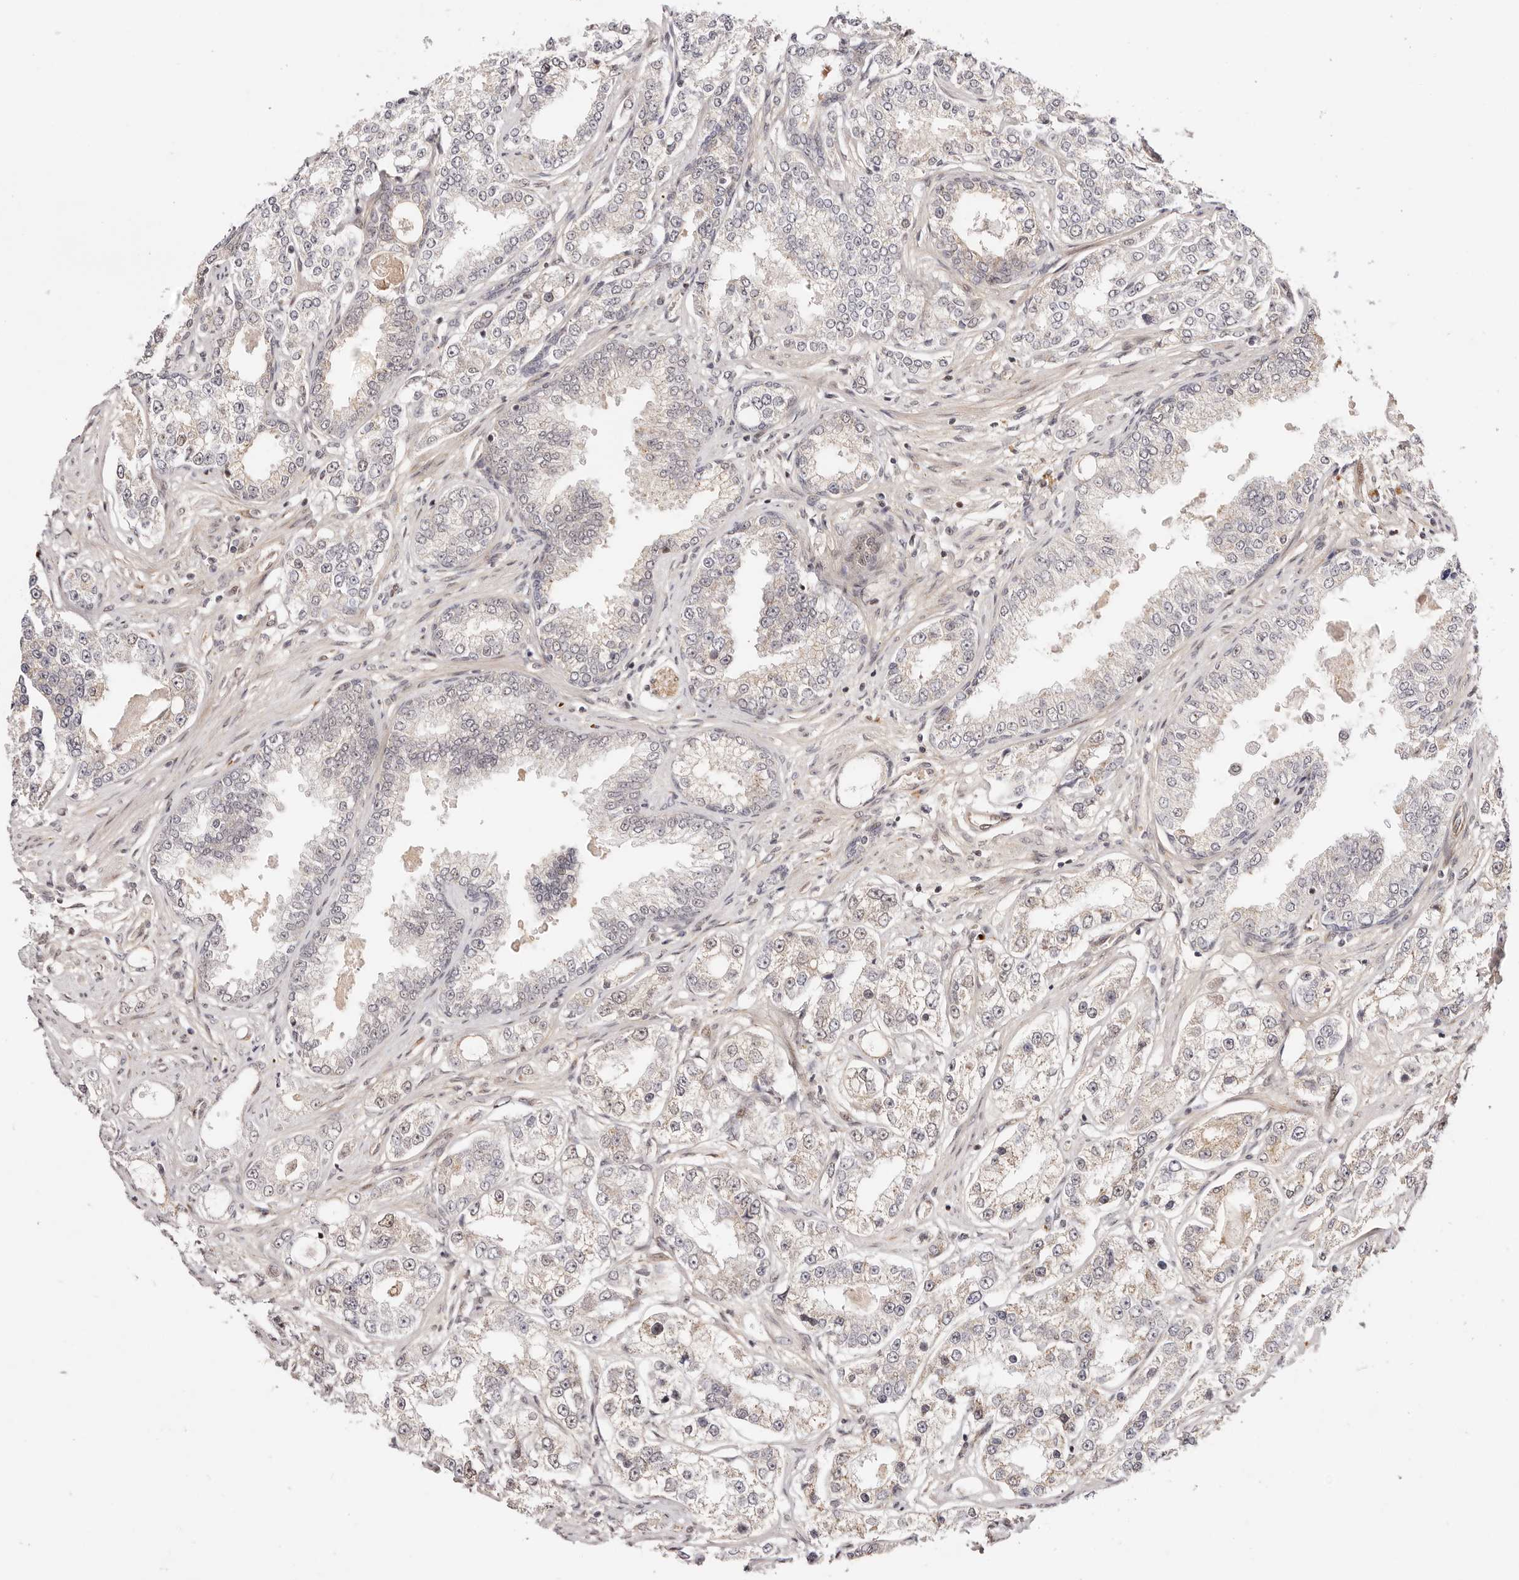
{"staining": {"intensity": "weak", "quantity": "<25%", "location": "cytoplasmic/membranous"}, "tissue": "prostate cancer", "cell_type": "Tumor cells", "image_type": "cancer", "snomed": [{"axis": "morphology", "description": "Normal tissue, NOS"}, {"axis": "morphology", "description": "Adenocarcinoma, High grade"}, {"axis": "topography", "description": "Prostate"}], "caption": "Protein analysis of prostate cancer (adenocarcinoma (high-grade)) displays no significant positivity in tumor cells.", "gene": "WRN", "patient": {"sex": "male", "age": 83}}